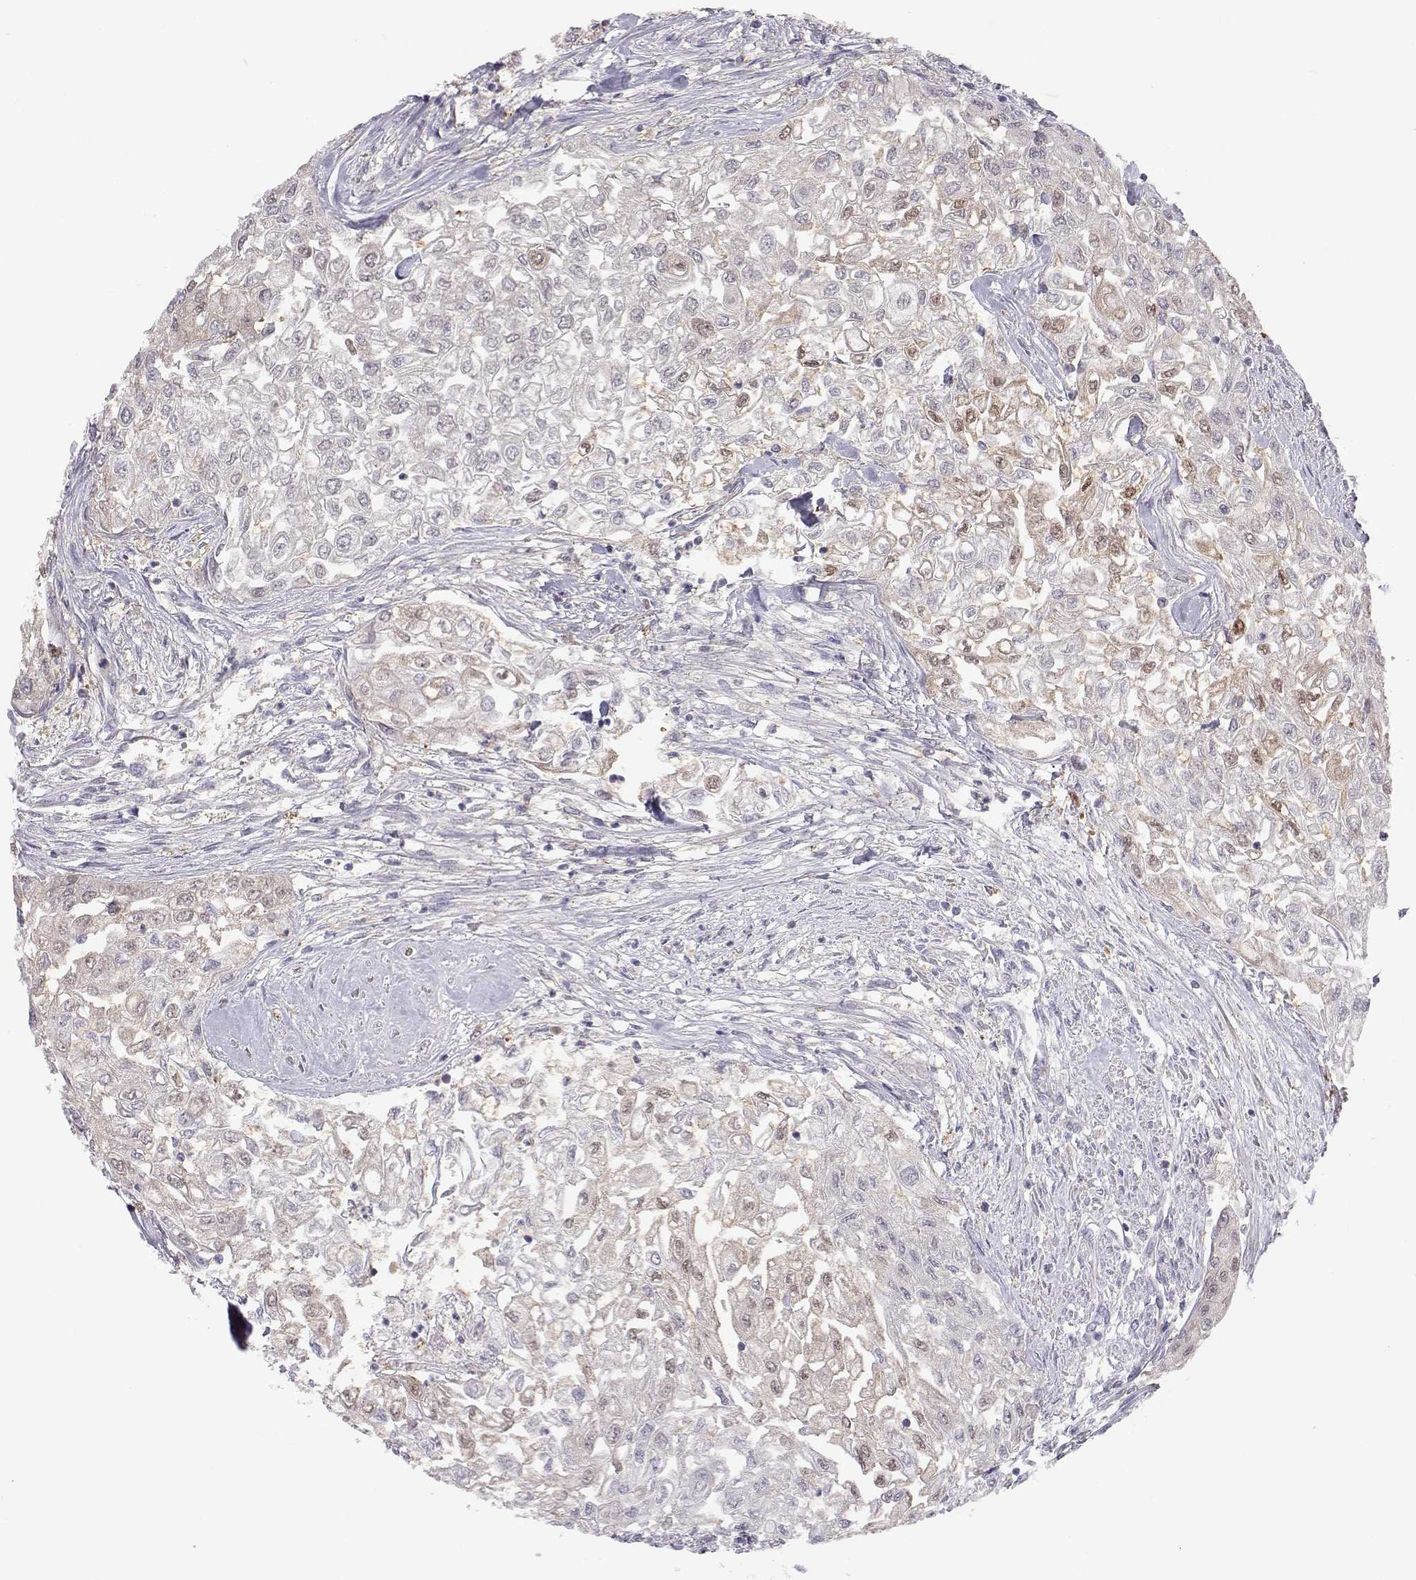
{"staining": {"intensity": "weak", "quantity": "<25%", "location": "cytoplasmic/membranous"}, "tissue": "urothelial cancer", "cell_type": "Tumor cells", "image_type": "cancer", "snomed": [{"axis": "morphology", "description": "Urothelial carcinoma, High grade"}, {"axis": "topography", "description": "Urinary bladder"}], "caption": "The image displays no significant staining in tumor cells of urothelial cancer. (IHC, brightfield microscopy, high magnification).", "gene": "NCAM2", "patient": {"sex": "male", "age": 62}}